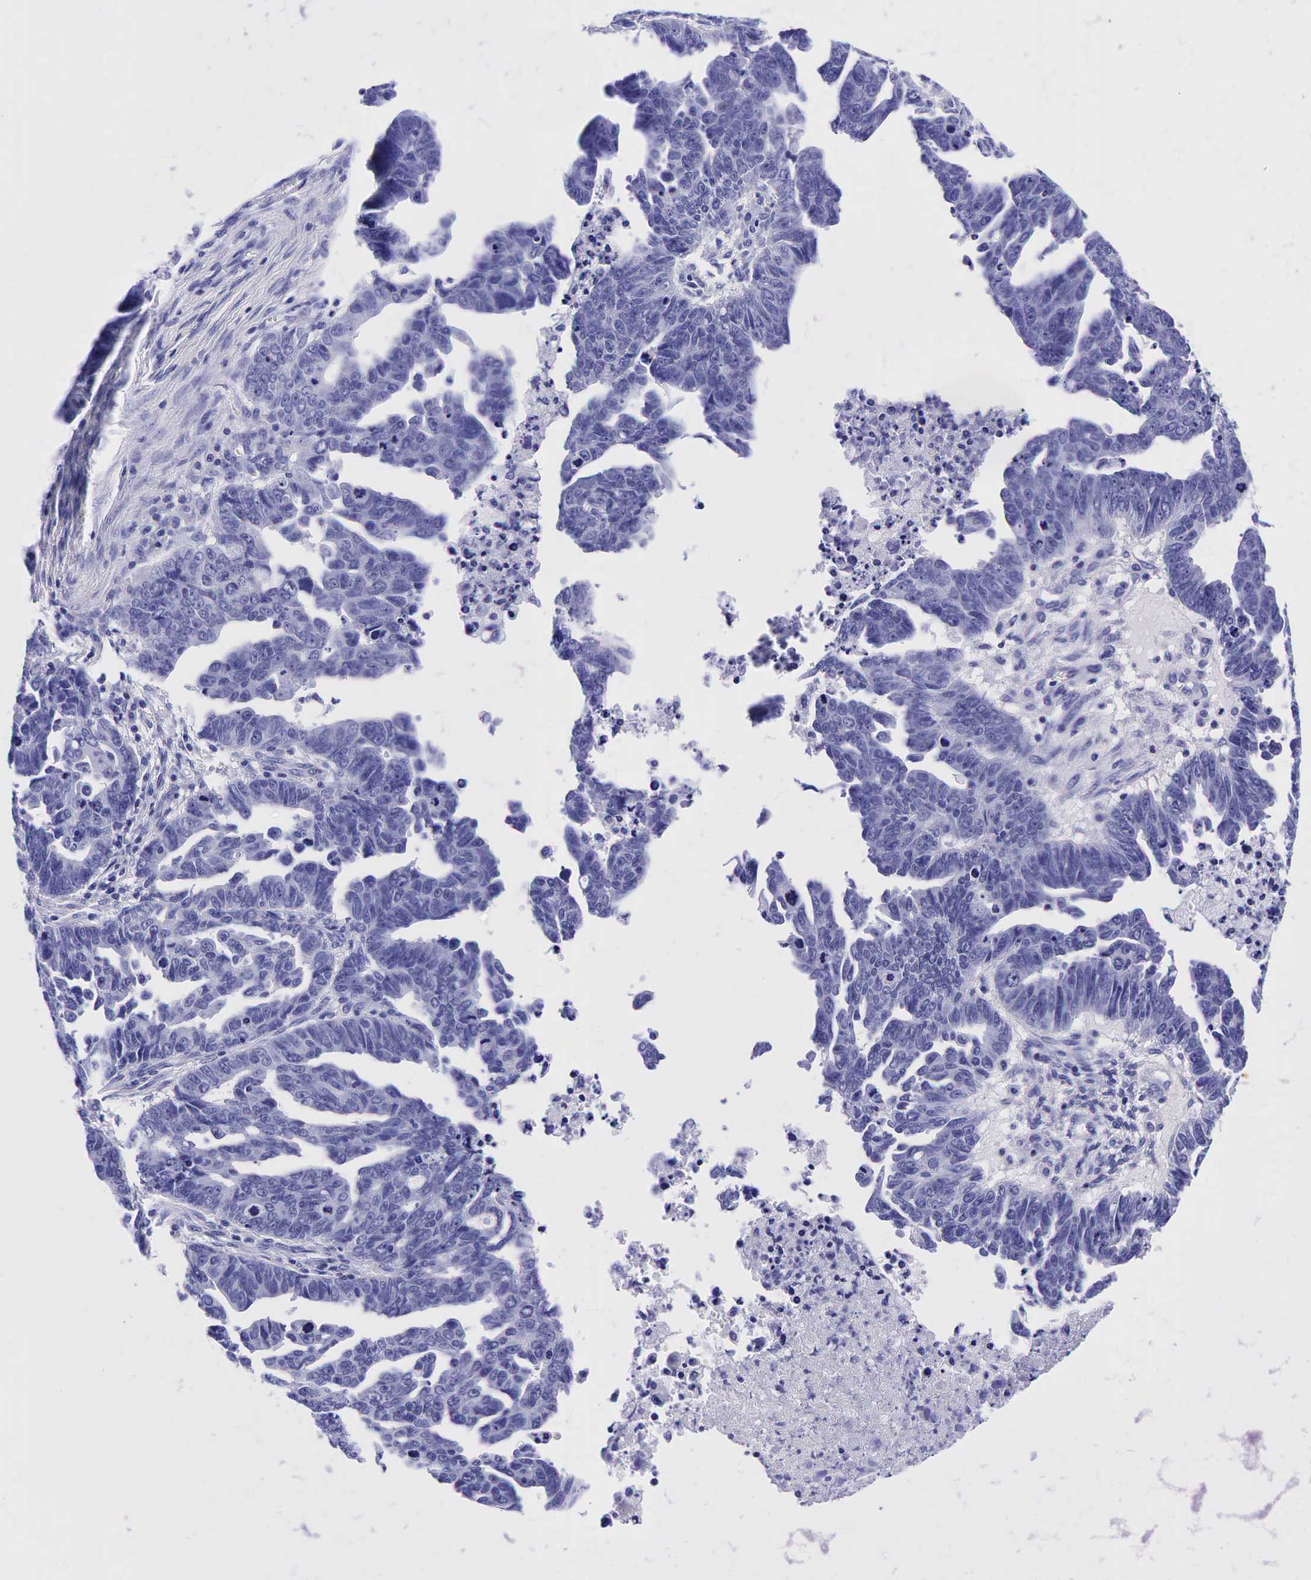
{"staining": {"intensity": "negative", "quantity": "none", "location": "none"}, "tissue": "ovarian cancer", "cell_type": "Tumor cells", "image_type": "cancer", "snomed": [{"axis": "morphology", "description": "Carcinoma, endometroid"}, {"axis": "morphology", "description": "Cystadenocarcinoma, serous, NOS"}, {"axis": "topography", "description": "Ovary"}], "caption": "Immunohistochemistry photomicrograph of neoplastic tissue: human ovarian cancer stained with DAB (3,3'-diaminobenzidine) shows no significant protein positivity in tumor cells.", "gene": "GCG", "patient": {"sex": "female", "age": 45}}